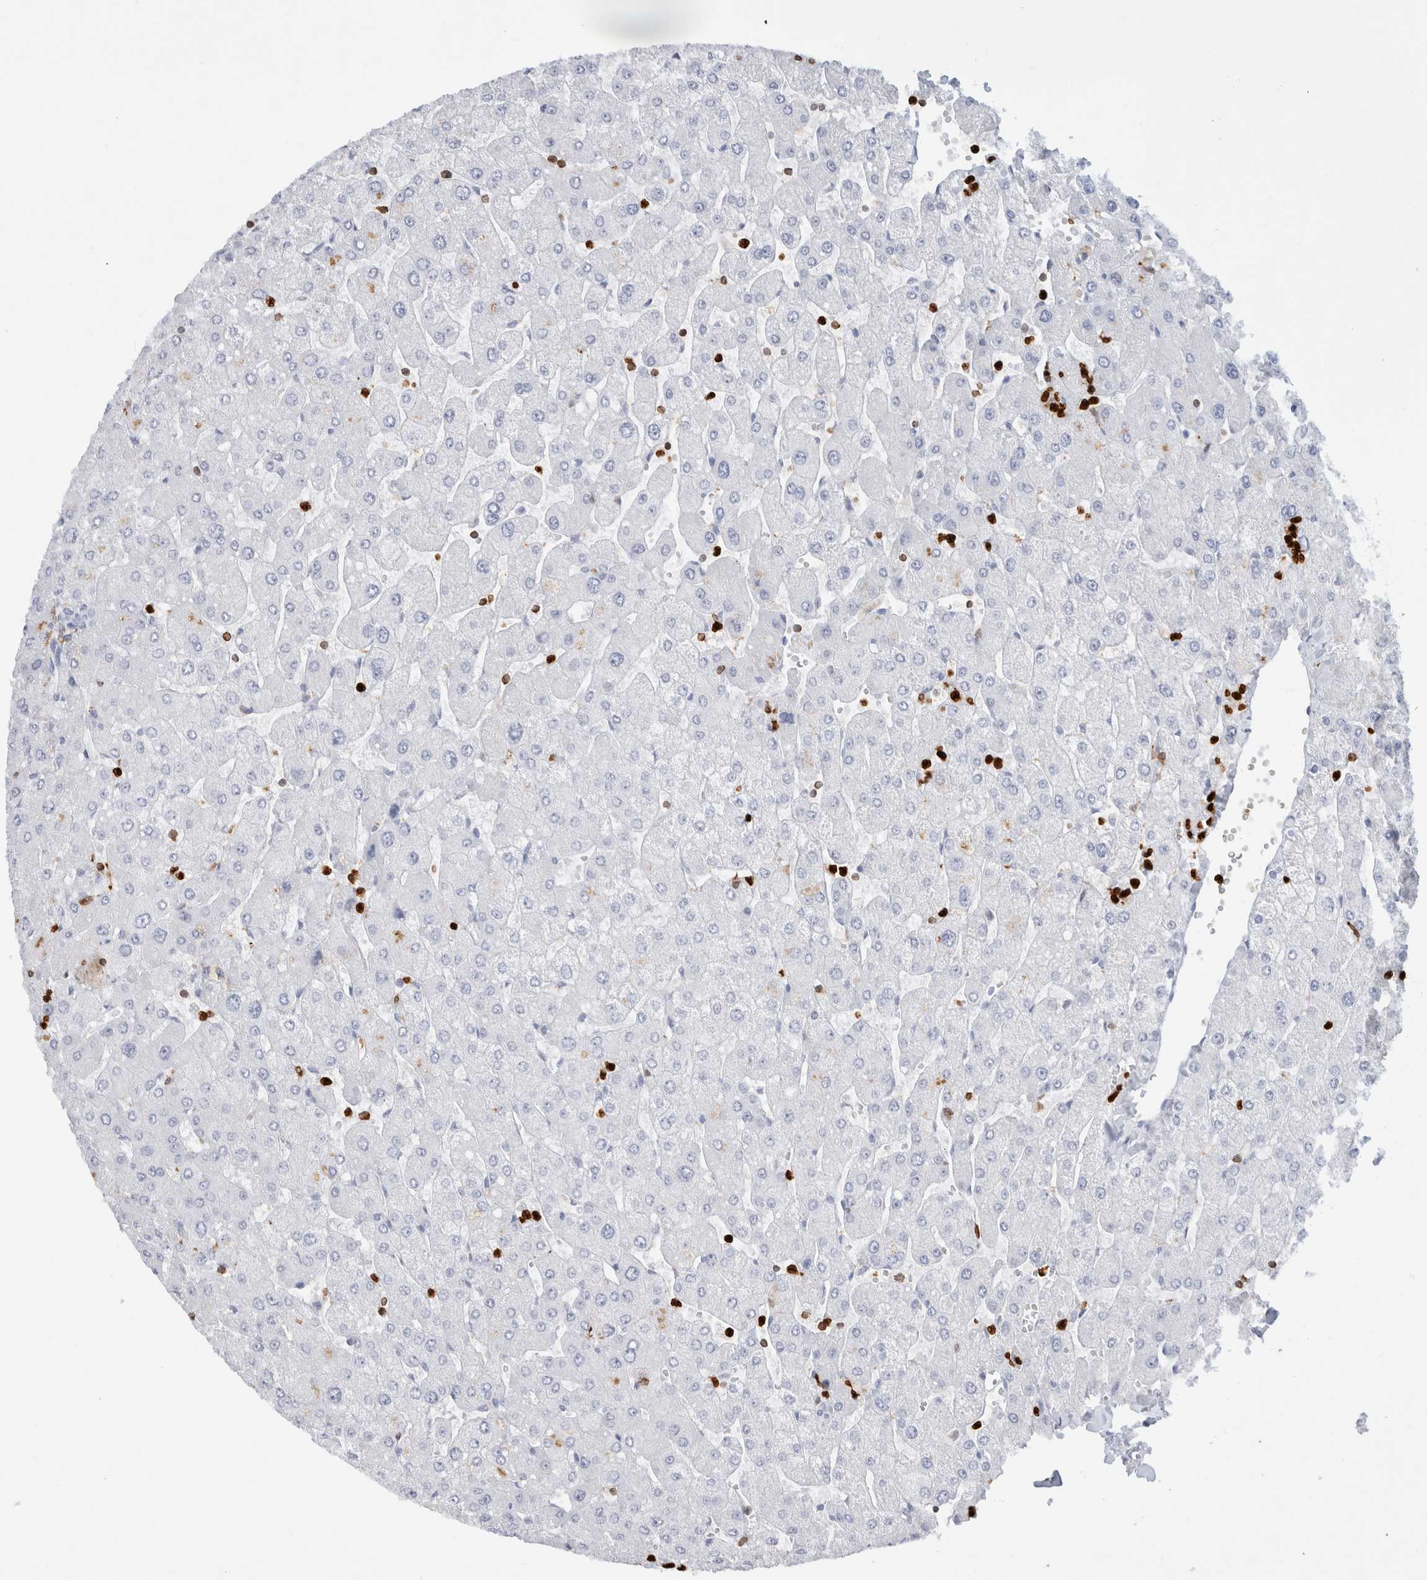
{"staining": {"intensity": "negative", "quantity": "none", "location": "none"}, "tissue": "liver", "cell_type": "Cholangiocytes", "image_type": "normal", "snomed": [{"axis": "morphology", "description": "Normal tissue, NOS"}, {"axis": "topography", "description": "Liver"}], "caption": "This is an immunohistochemistry image of unremarkable human liver. There is no expression in cholangiocytes.", "gene": "ALOX5AP", "patient": {"sex": "male", "age": 55}}